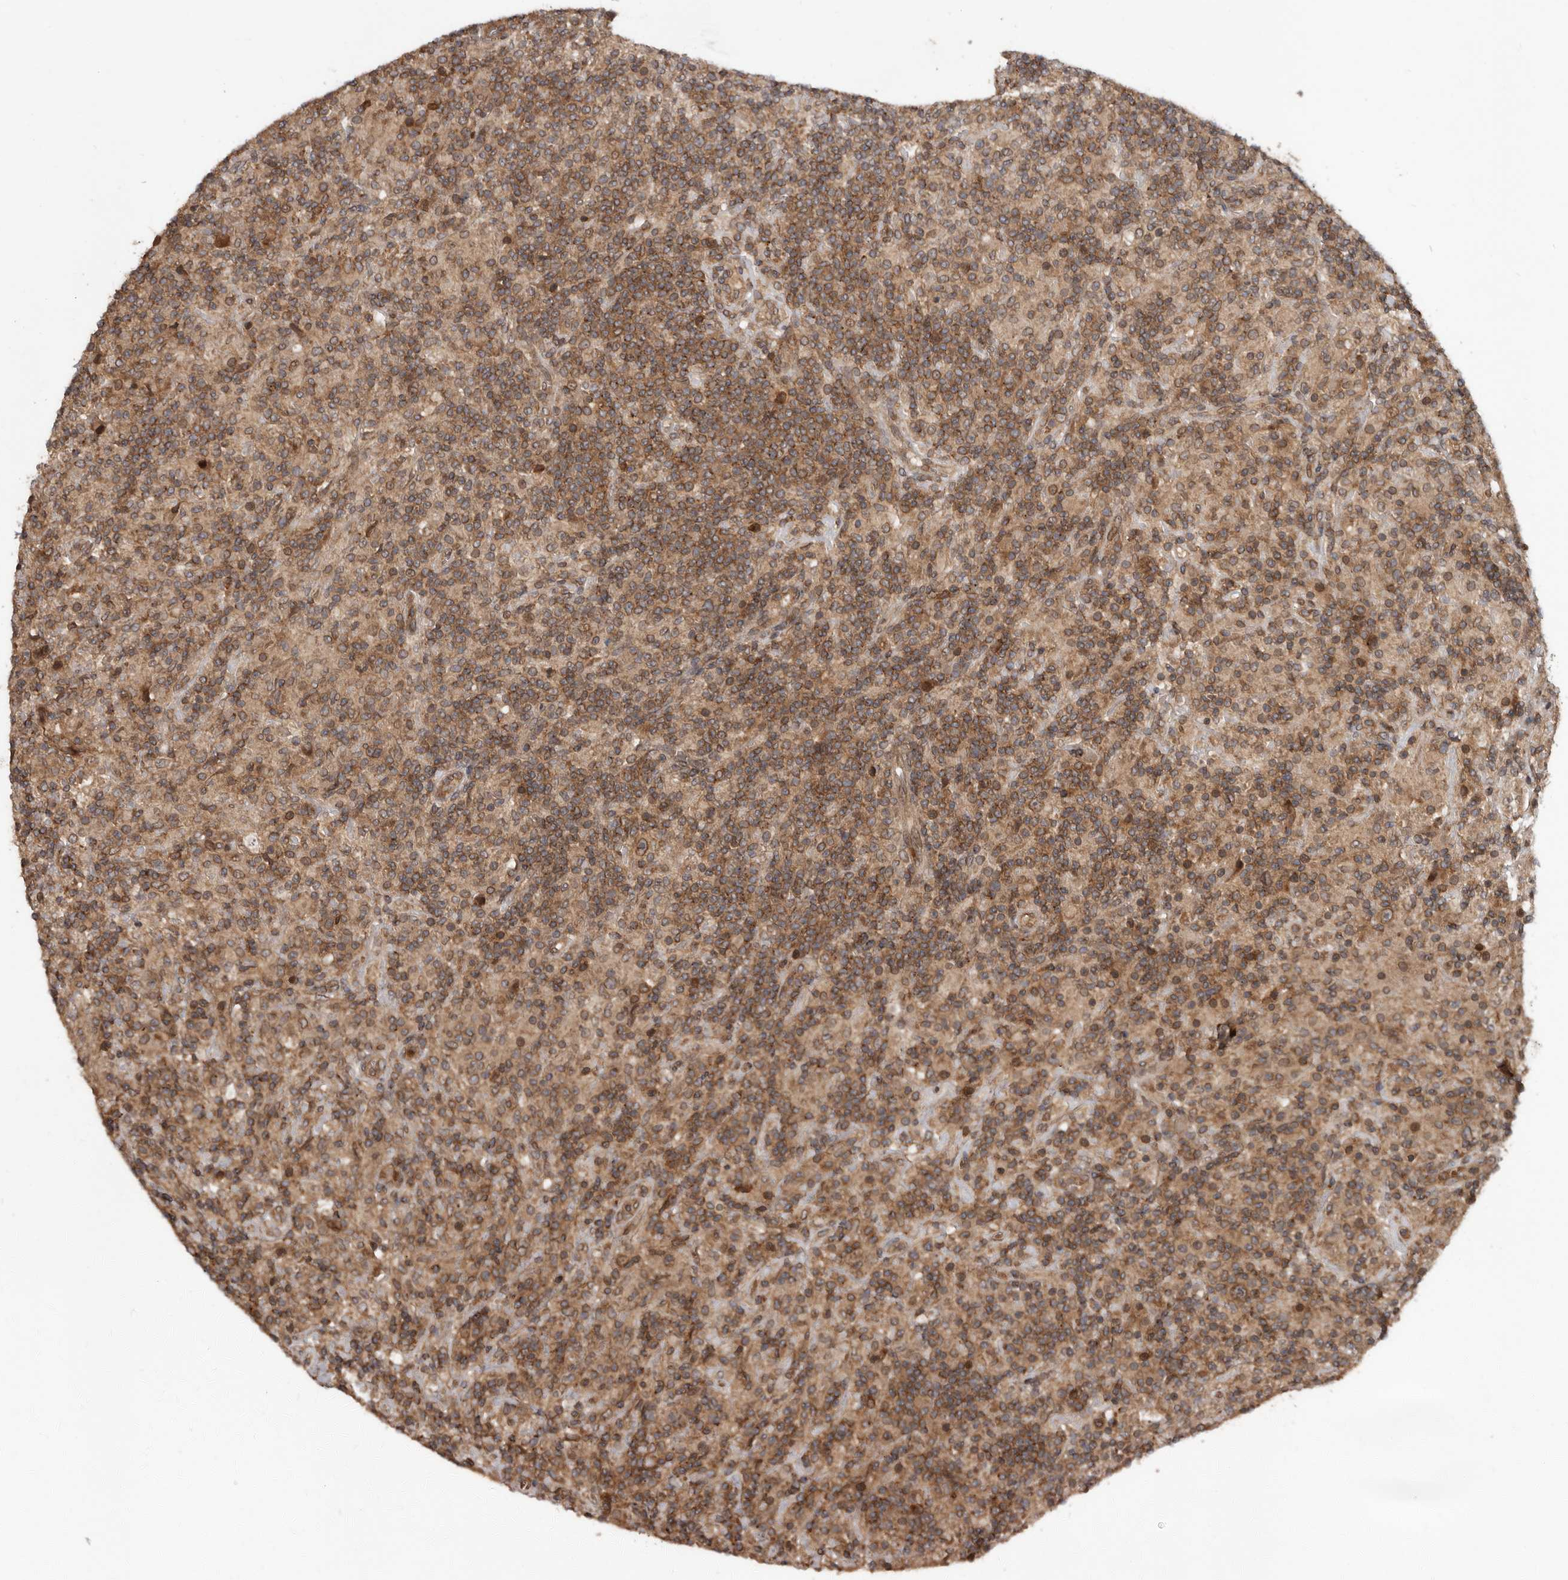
{"staining": {"intensity": "moderate", "quantity": ">75%", "location": "cytoplasmic/membranous"}, "tissue": "lymphoma", "cell_type": "Tumor cells", "image_type": "cancer", "snomed": [{"axis": "morphology", "description": "Hodgkin's disease, NOS"}, {"axis": "topography", "description": "Lymph node"}], "caption": "A brown stain labels moderate cytoplasmic/membranous positivity of a protein in human Hodgkin's disease tumor cells.", "gene": "STK36", "patient": {"sex": "male", "age": 70}}